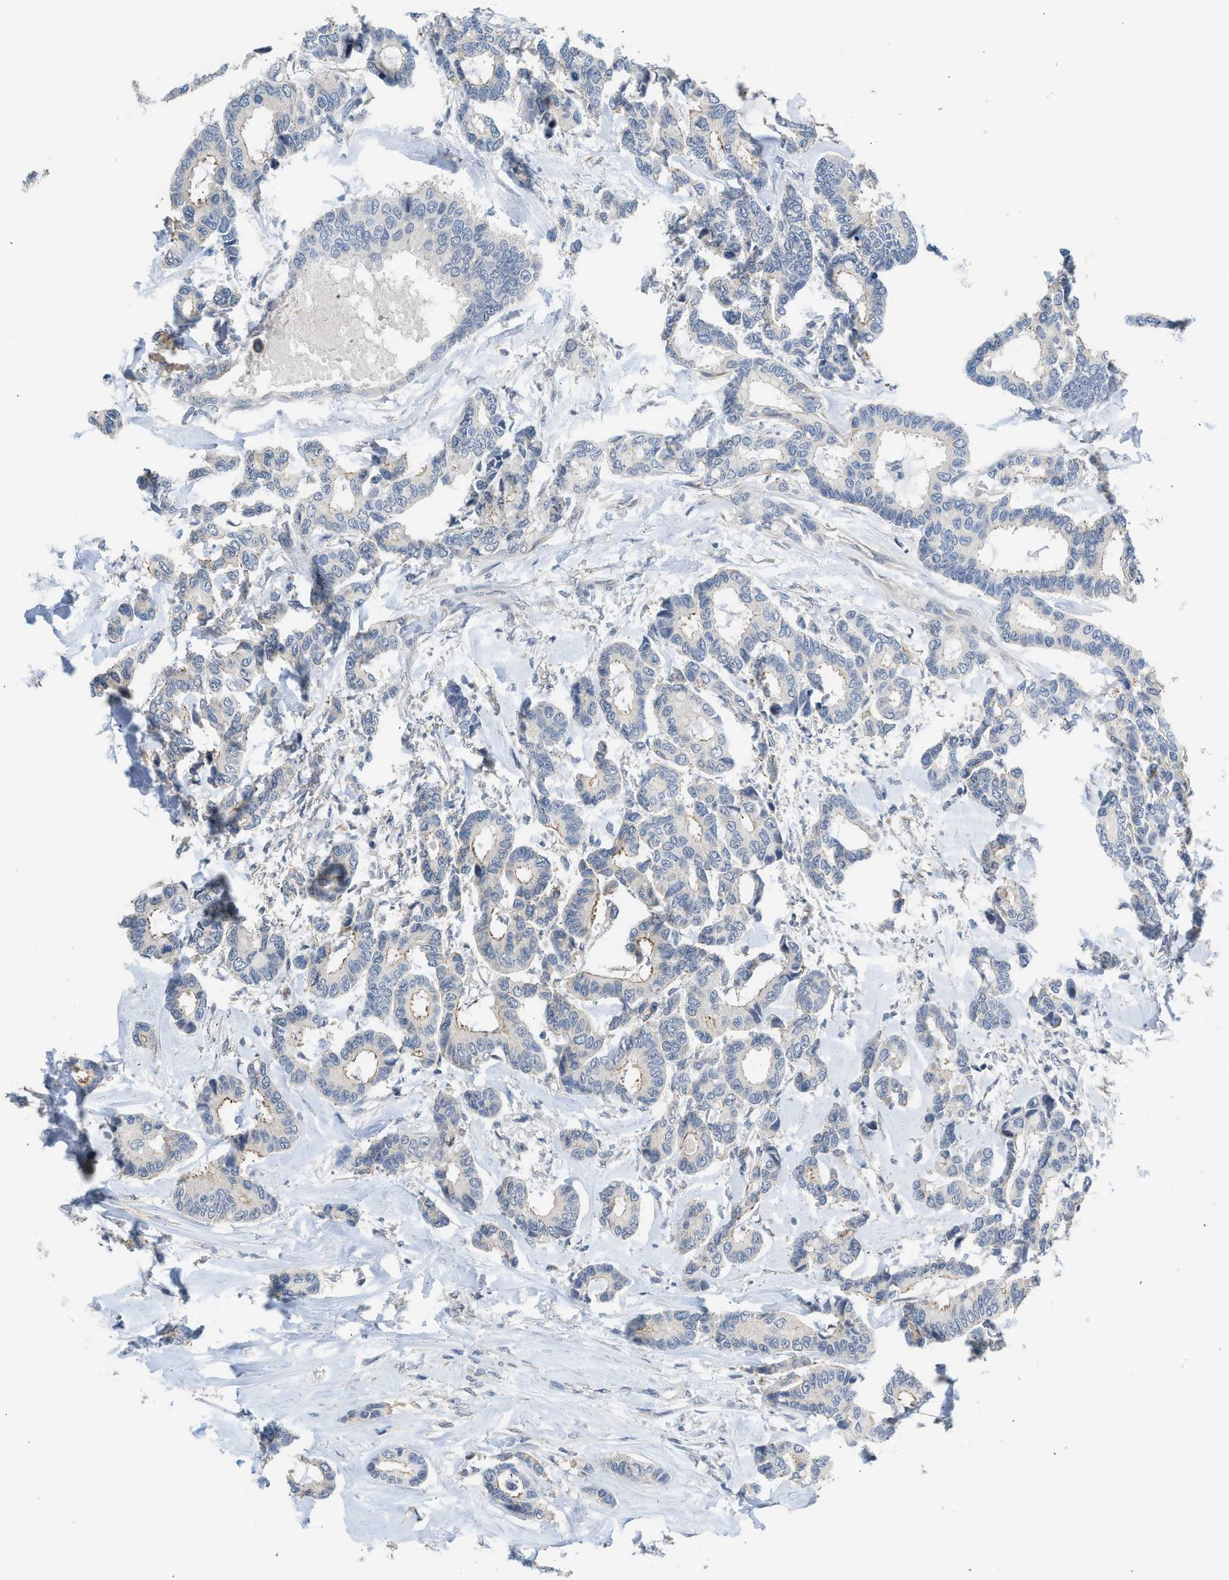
{"staining": {"intensity": "weak", "quantity": "<25%", "location": "cytoplasmic/membranous"}, "tissue": "breast cancer", "cell_type": "Tumor cells", "image_type": "cancer", "snomed": [{"axis": "morphology", "description": "Duct carcinoma"}, {"axis": "topography", "description": "Breast"}], "caption": "An immunohistochemistry micrograph of breast cancer (invasive ductal carcinoma) is shown. There is no staining in tumor cells of breast cancer (invasive ductal carcinoma).", "gene": "CSF3R", "patient": {"sex": "female", "age": 87}}